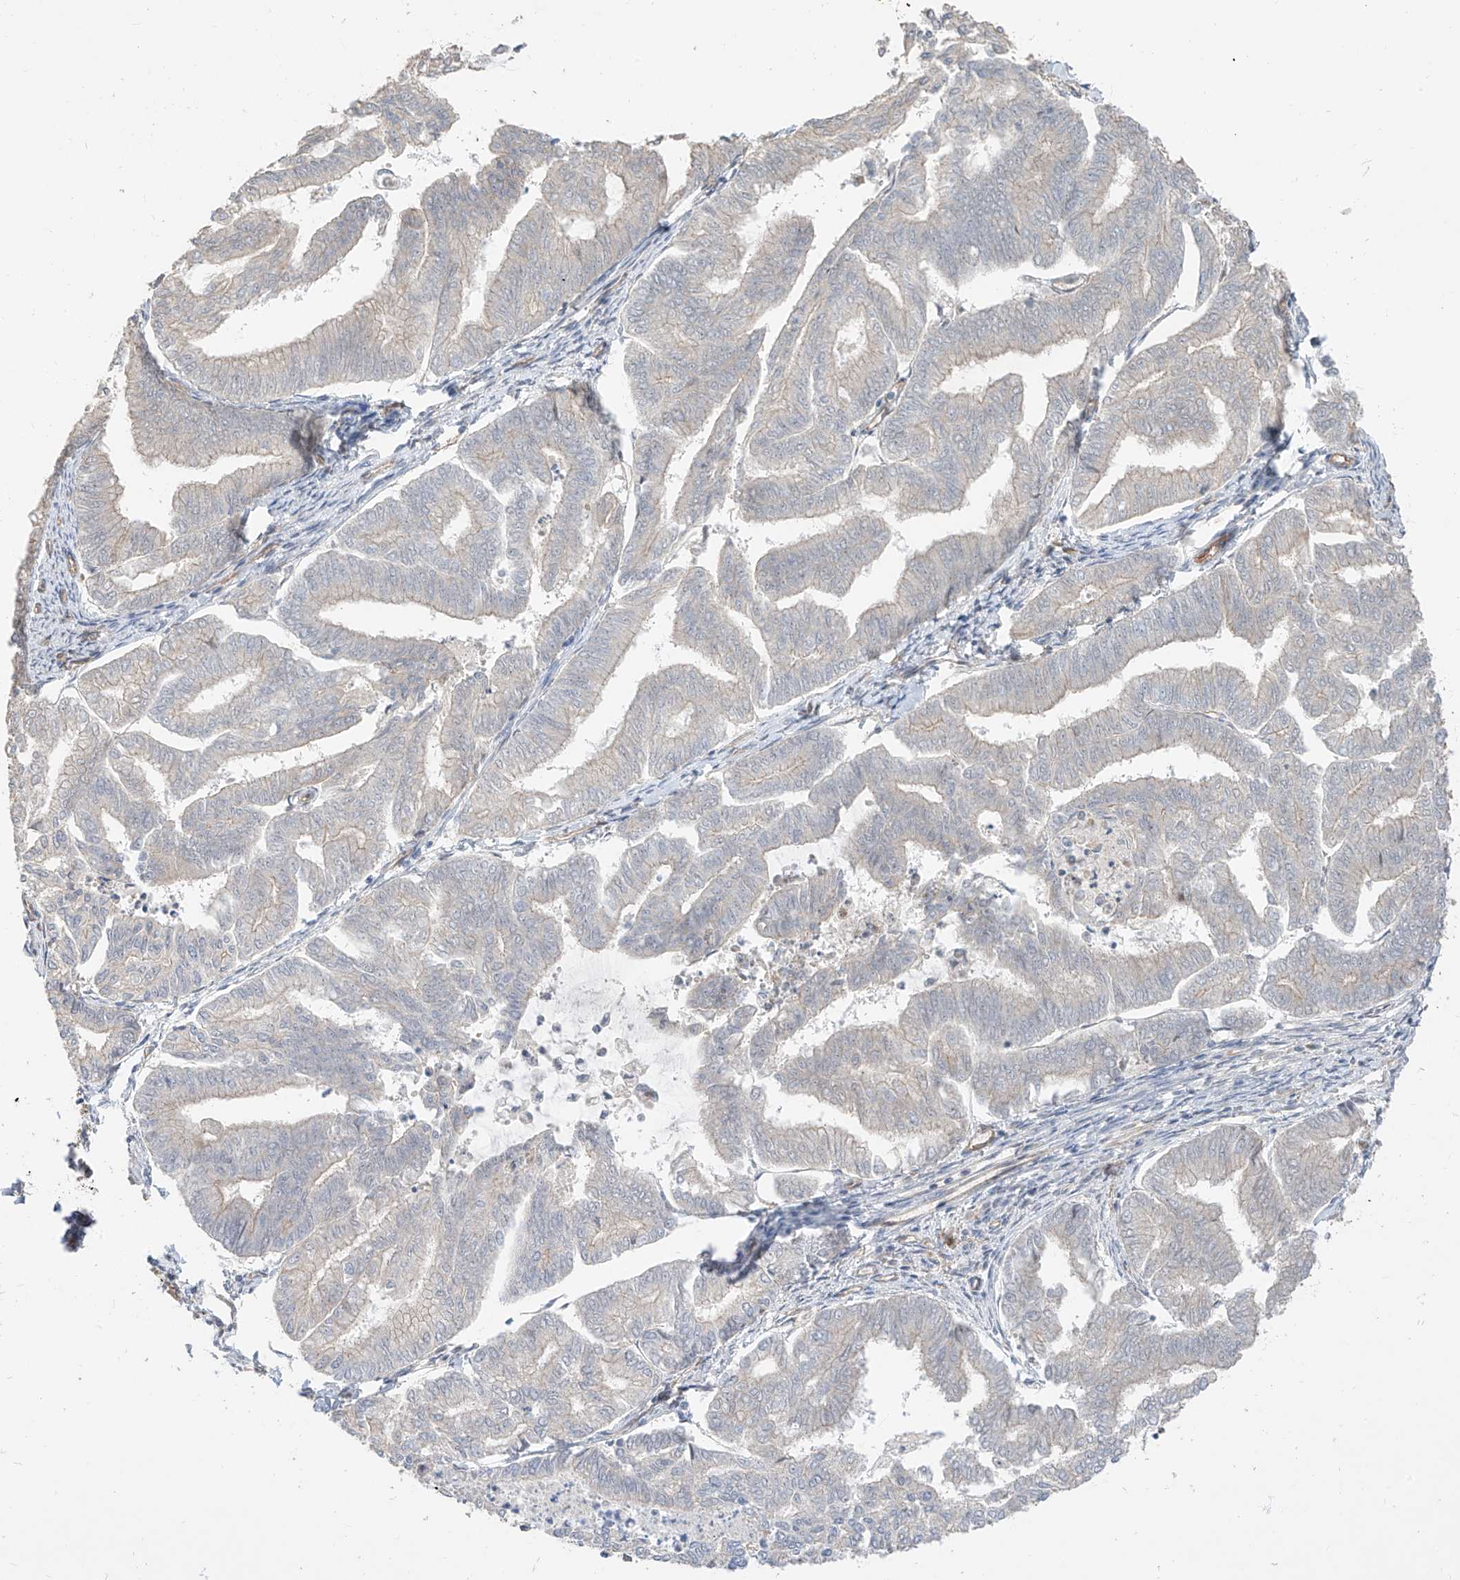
{"staining": {"intensity": "negative", "quantity": "none", "location": "none"}, "tissue": "endometrial cancer", "cell_type": "Tumor cells", "image_type": "cancer", "snomed": [{"axis": "morphology", "description": "Adenocarcinoma, NOS"}, {"axis": "topography", "description": "Endometrium"}], "caption": "There is no significant staining in tumor cells of endometrial adenocarcinoma.", "gene": "EPHX4", "patient": {"sex": "female", "age": 79}}